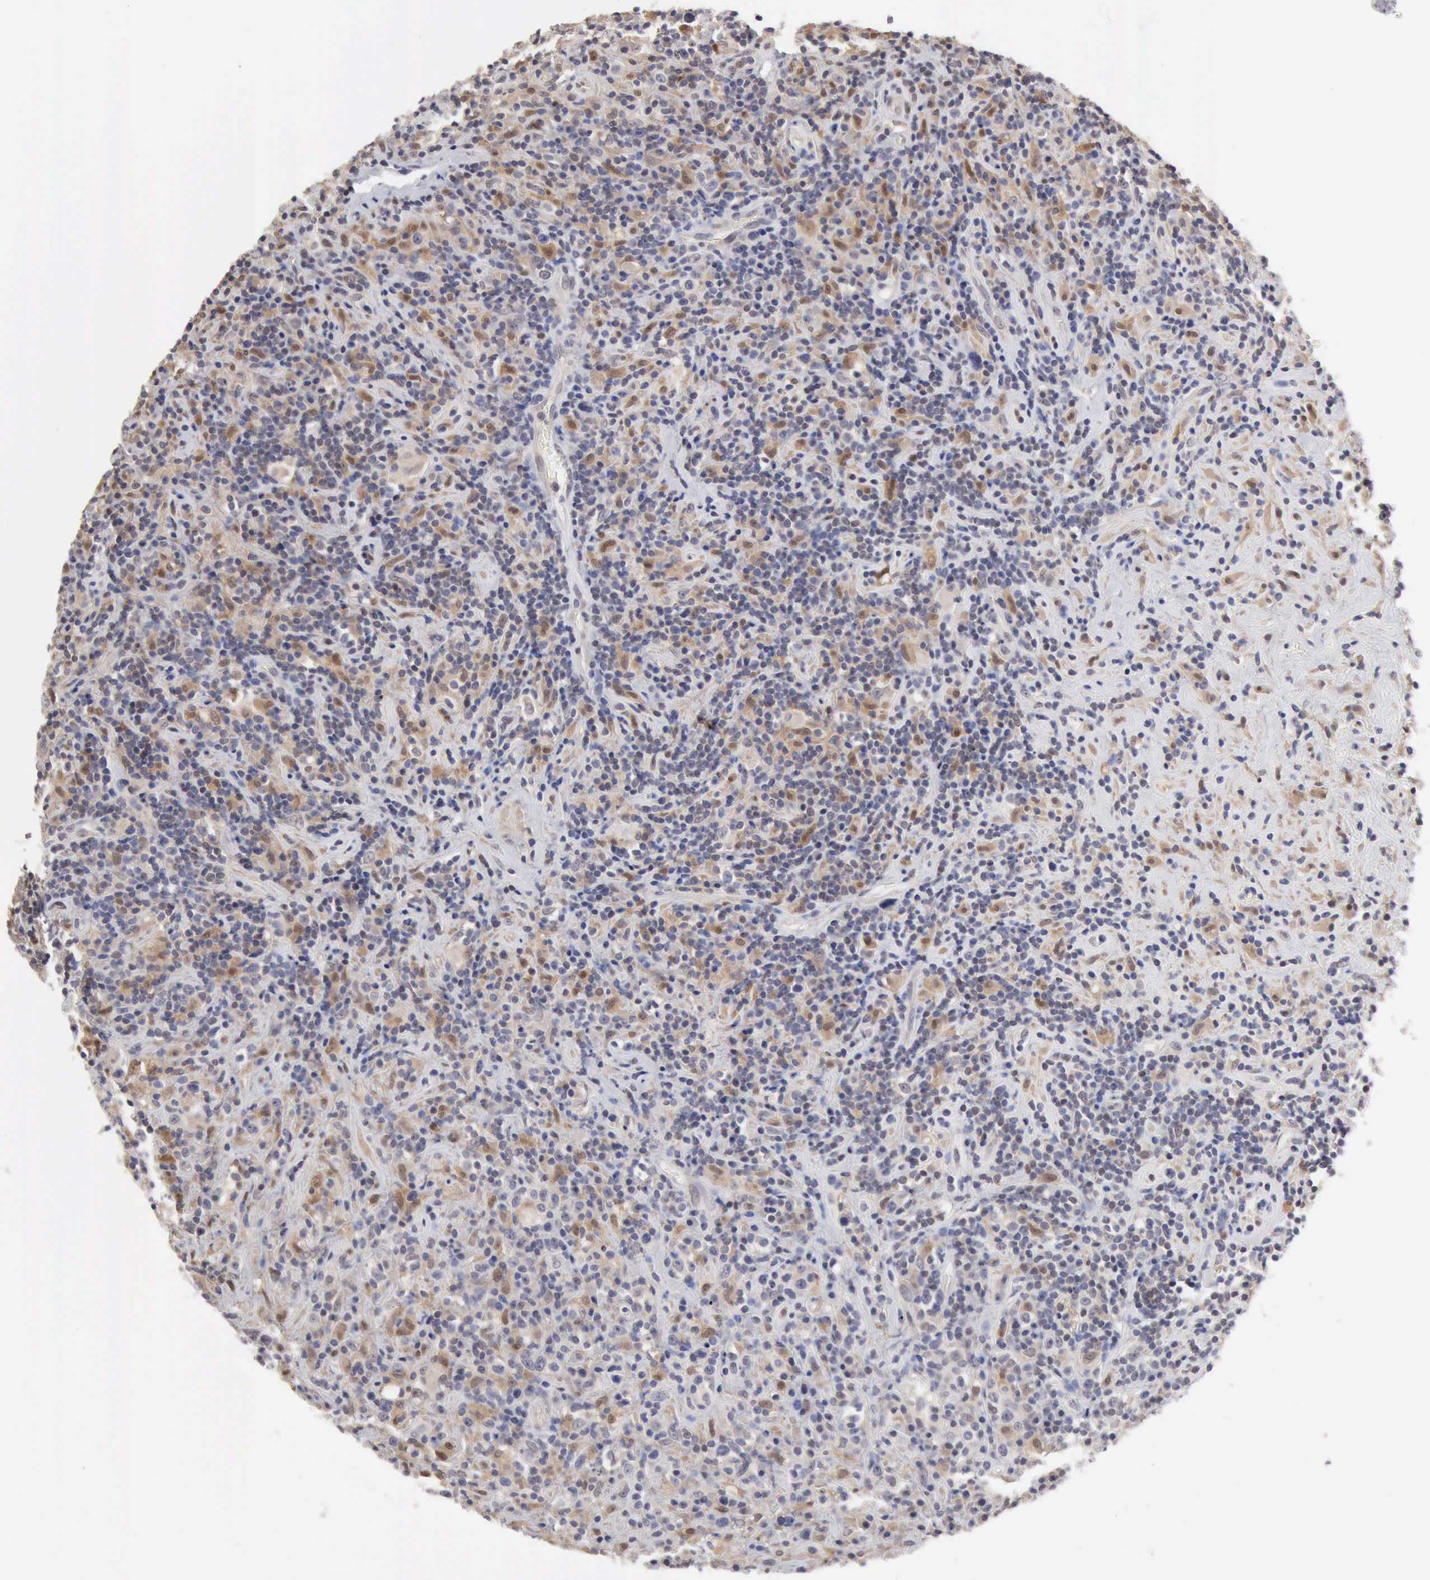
{"staining": {"intensity": "weak", "quantity": "<25%", "location": "cytoplasmic/membranous"}, "tissue": "lymphoma", "cell_type": "Tumor cells", "image_type": "cancer", "snomed": [{"axis": "morphology", "description": "Hodgkin's disease, NOS"}, {"axis": "topography", "description": "Lymph node"}], "caption": "Immunohistochemistry (IHC) photomicrograph of lymphoma stained for a protein (brown), which demonstrates no staining in tumor cells.", "gene": "PTGR2", "patient": {"sex": "male", "age": 46}}